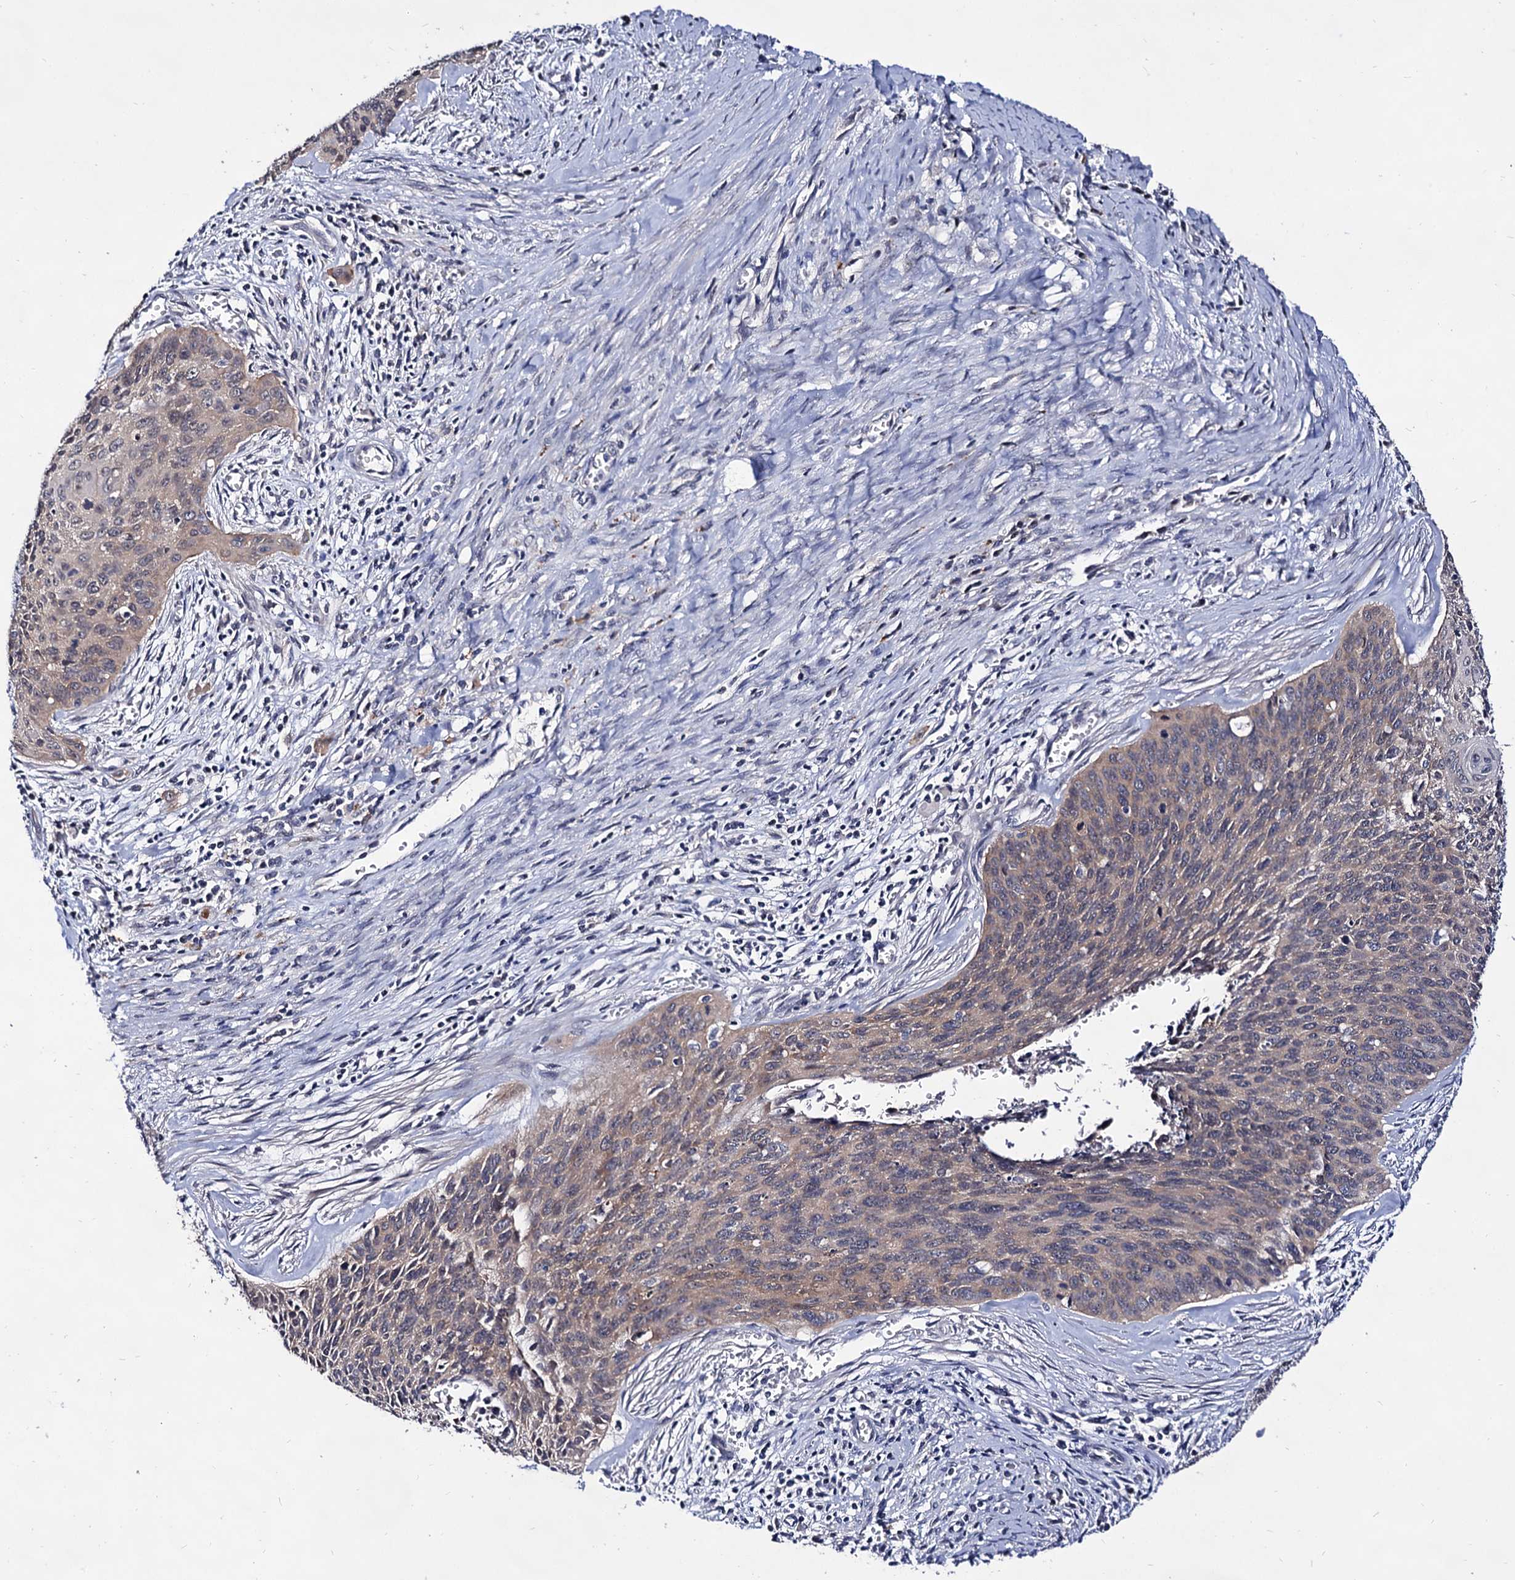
{"staining": {"intensity": "weak", "quantity": "25%-75%", "location": "cytoplasmic/membranous"}, "tissue": "cervical cancer", "cell_type": "Tumor cells", "image_type": "cancer", "snomed": [{"axis": "morphology", "description": "Squamous cell carcinoma, NOS"}, {"axis": "topography", "description": "Cervix"}], "caption": "The immunohistochemical stain shows weak cytoplasmic/membranous positivity in tumor cells of cervical cancer (squamous cell carcinoma) tissue.", "gene": "ARFIP2", "patient": {"sex": "female", "age": 55}}